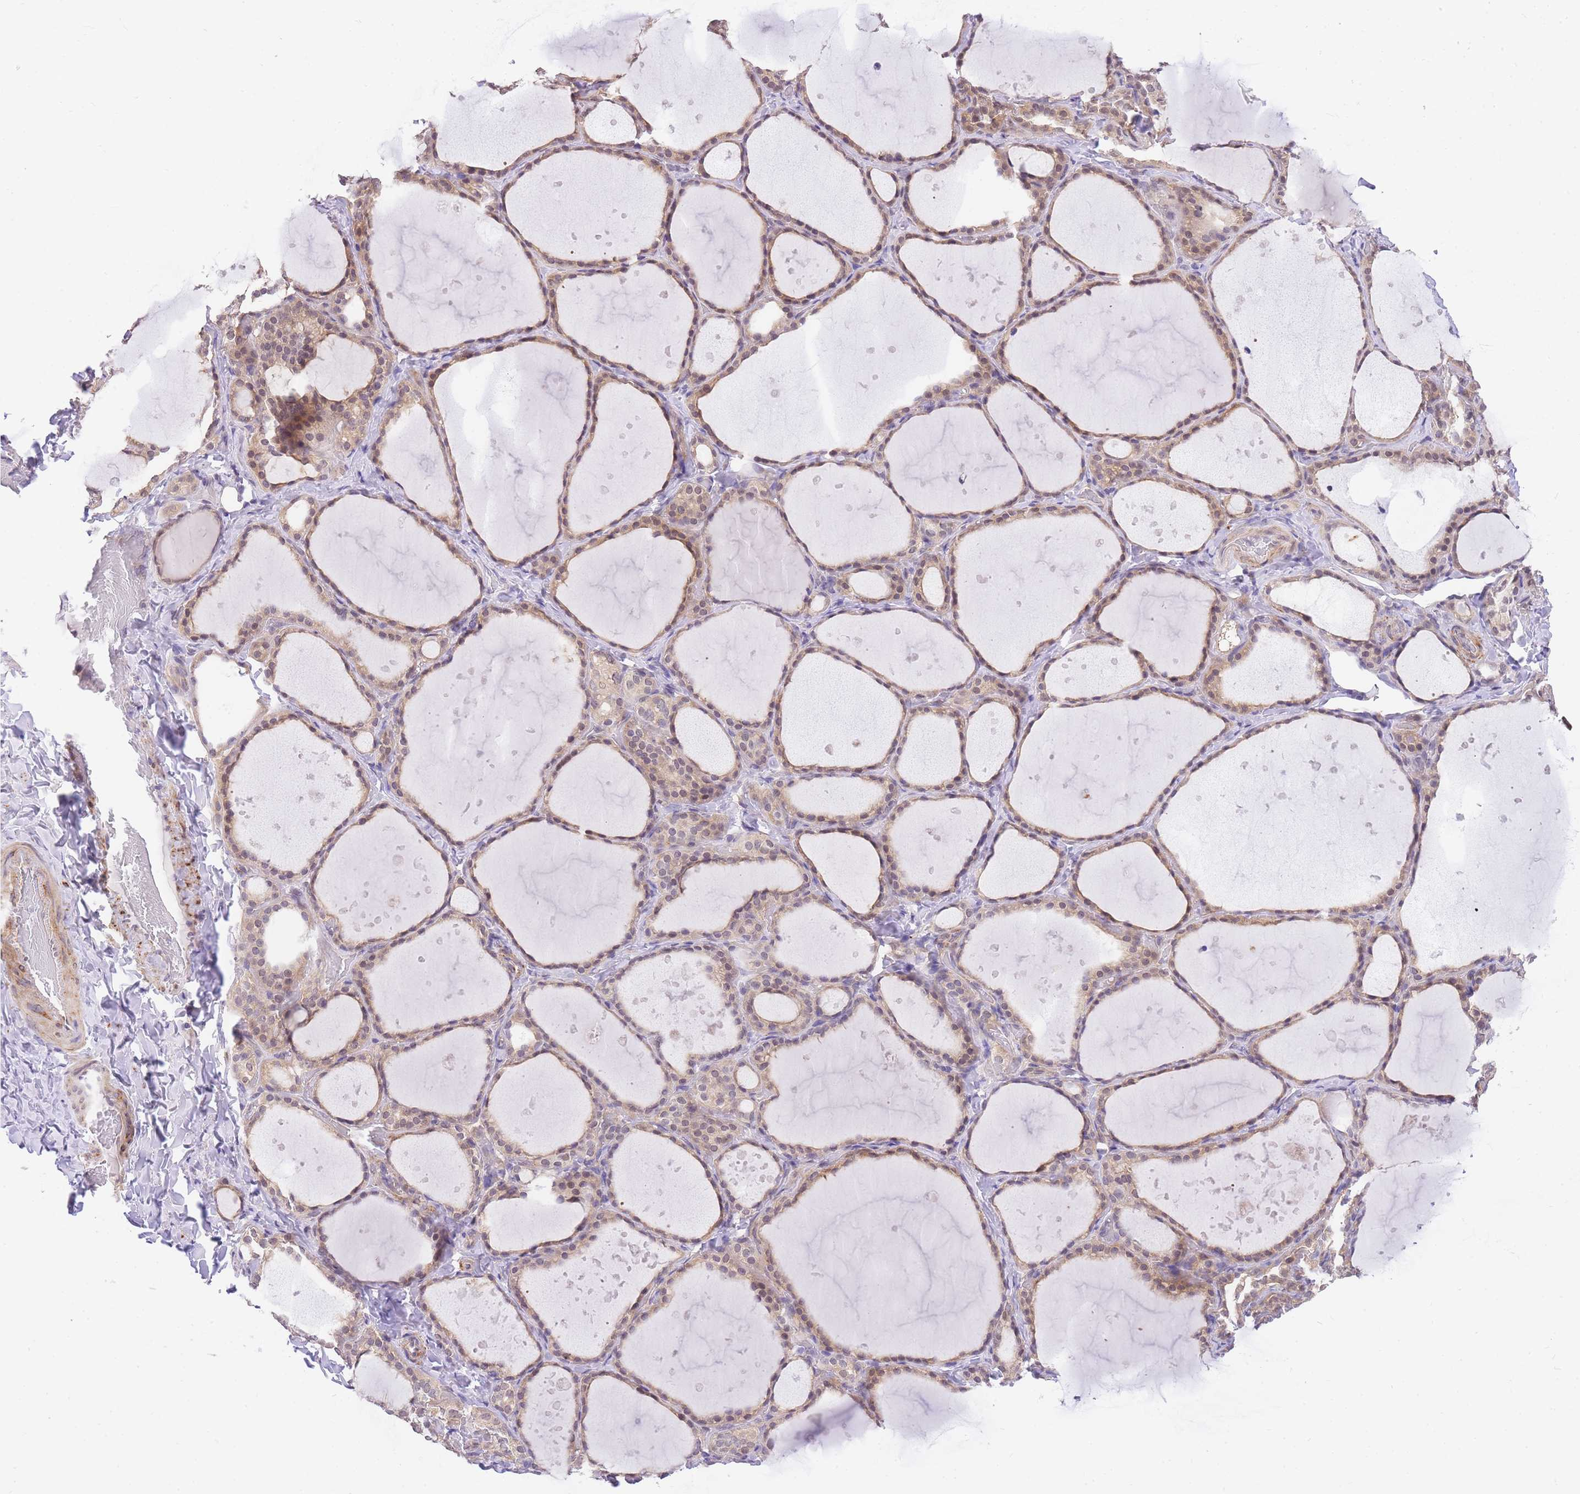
{"staining": {"intensity": "weak", "quantity": "25%-75%", "location": "cytoplasmic/membranous,nuclear"}, "tissue": "thyroid gland", "cell_type": "Glandular cells", "image_type": "normal", "snomed": [{"axis": "morphology", "description": "Normal tissue, NOS"}, {"axis": "topography", "description": "Thyroid gland"}], "caption": "Thyroid gland stained with immunohistochemistry shows weak cytoplasmic/membranous,nuclear expression in about 25%-75% of glandular cells.", "gene": "S100PBP", "patient": {"sex": "female", "age": 44}}